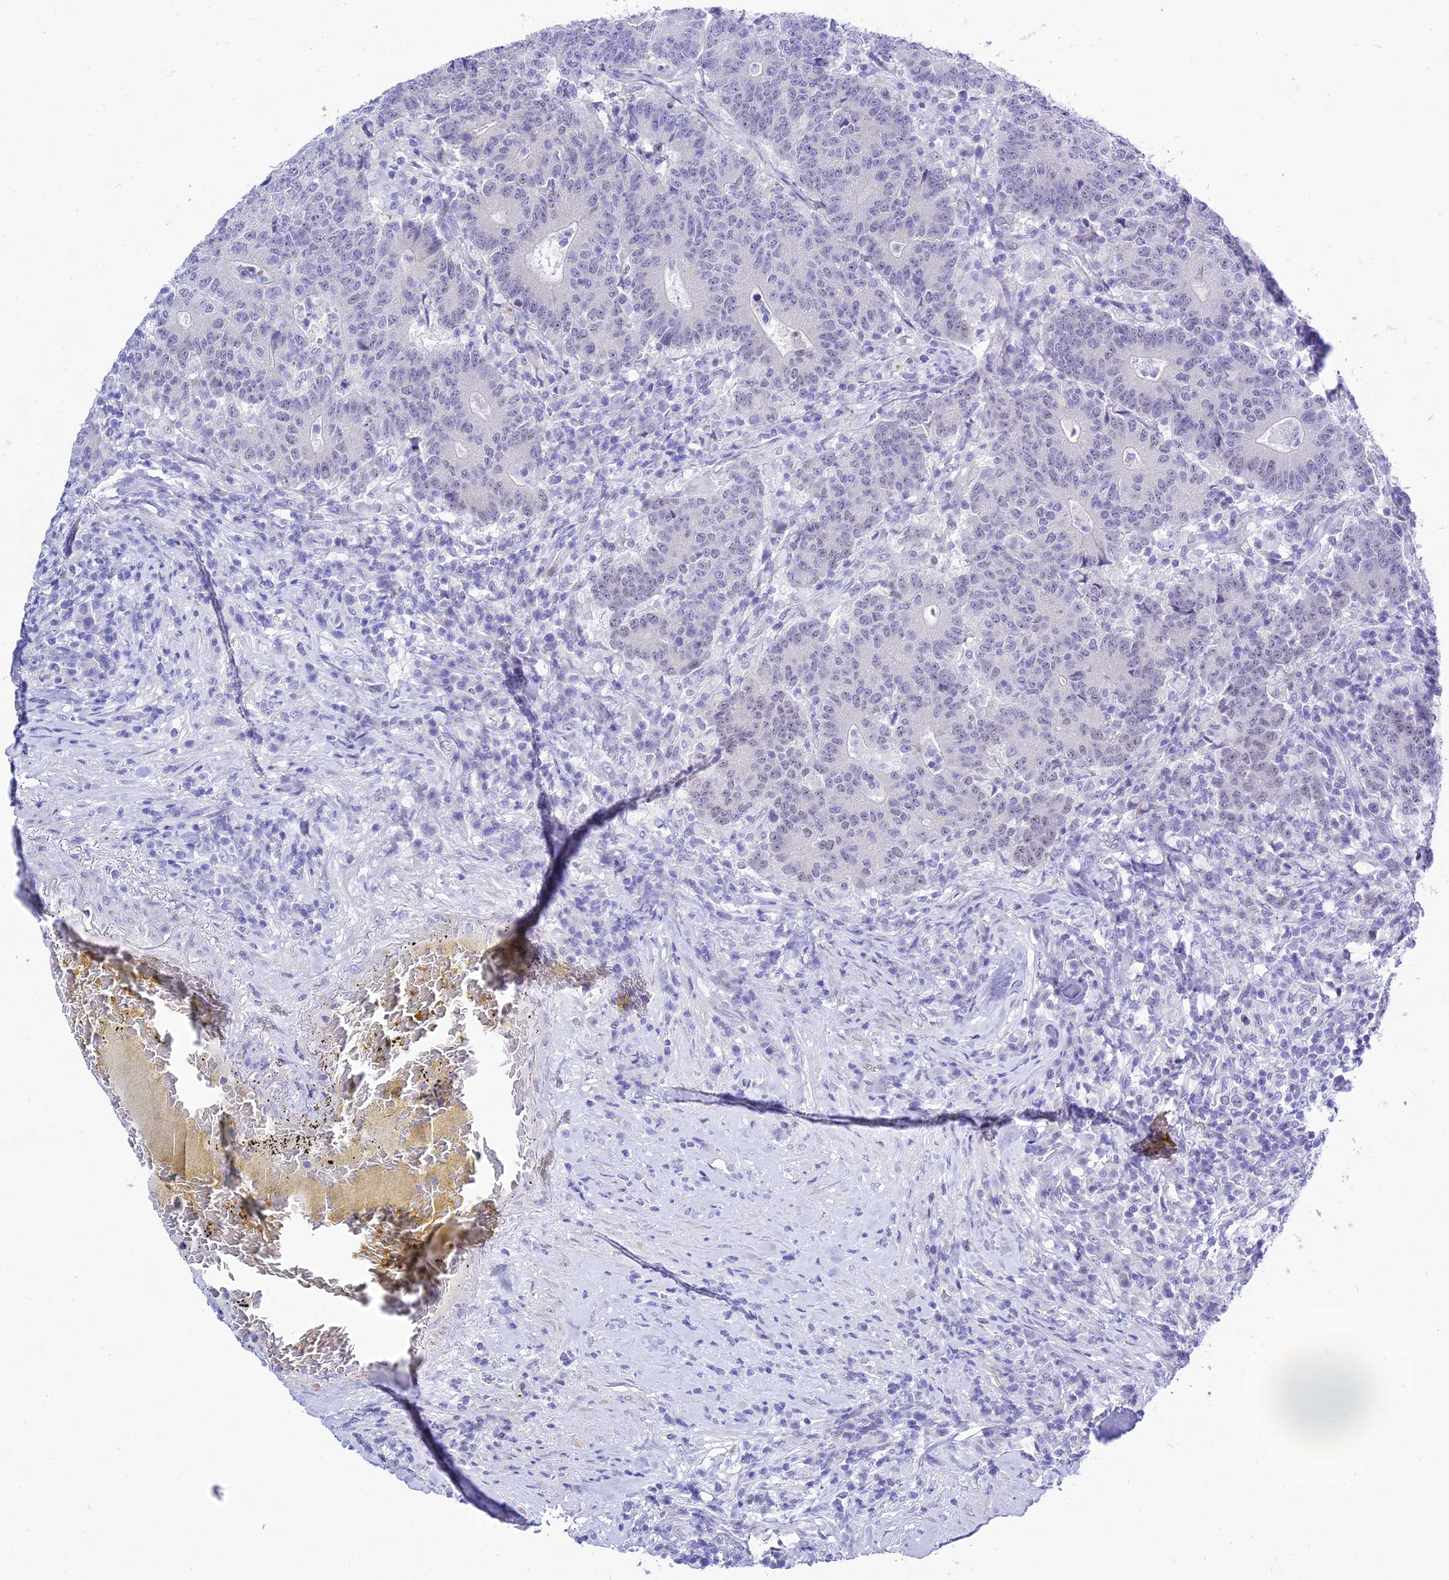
{"staining": {"intensity": "negative", "quantity": "none", "location": "none"}, "tissue": "colorectal cancer", "cell_type": "Tumor cells", "image_type": "cancer", "snomed": [{"axis": "morphology", "description": "Adenocarcinoma, NOS"}, {"axis": "topography", "description": "Colon"}], "caption": "Tumor cells show no significant positivity in adenocarcinoma (colorectal).", "gene": "DEFB107A", "patient": {"sex": "female", "age": 75}}